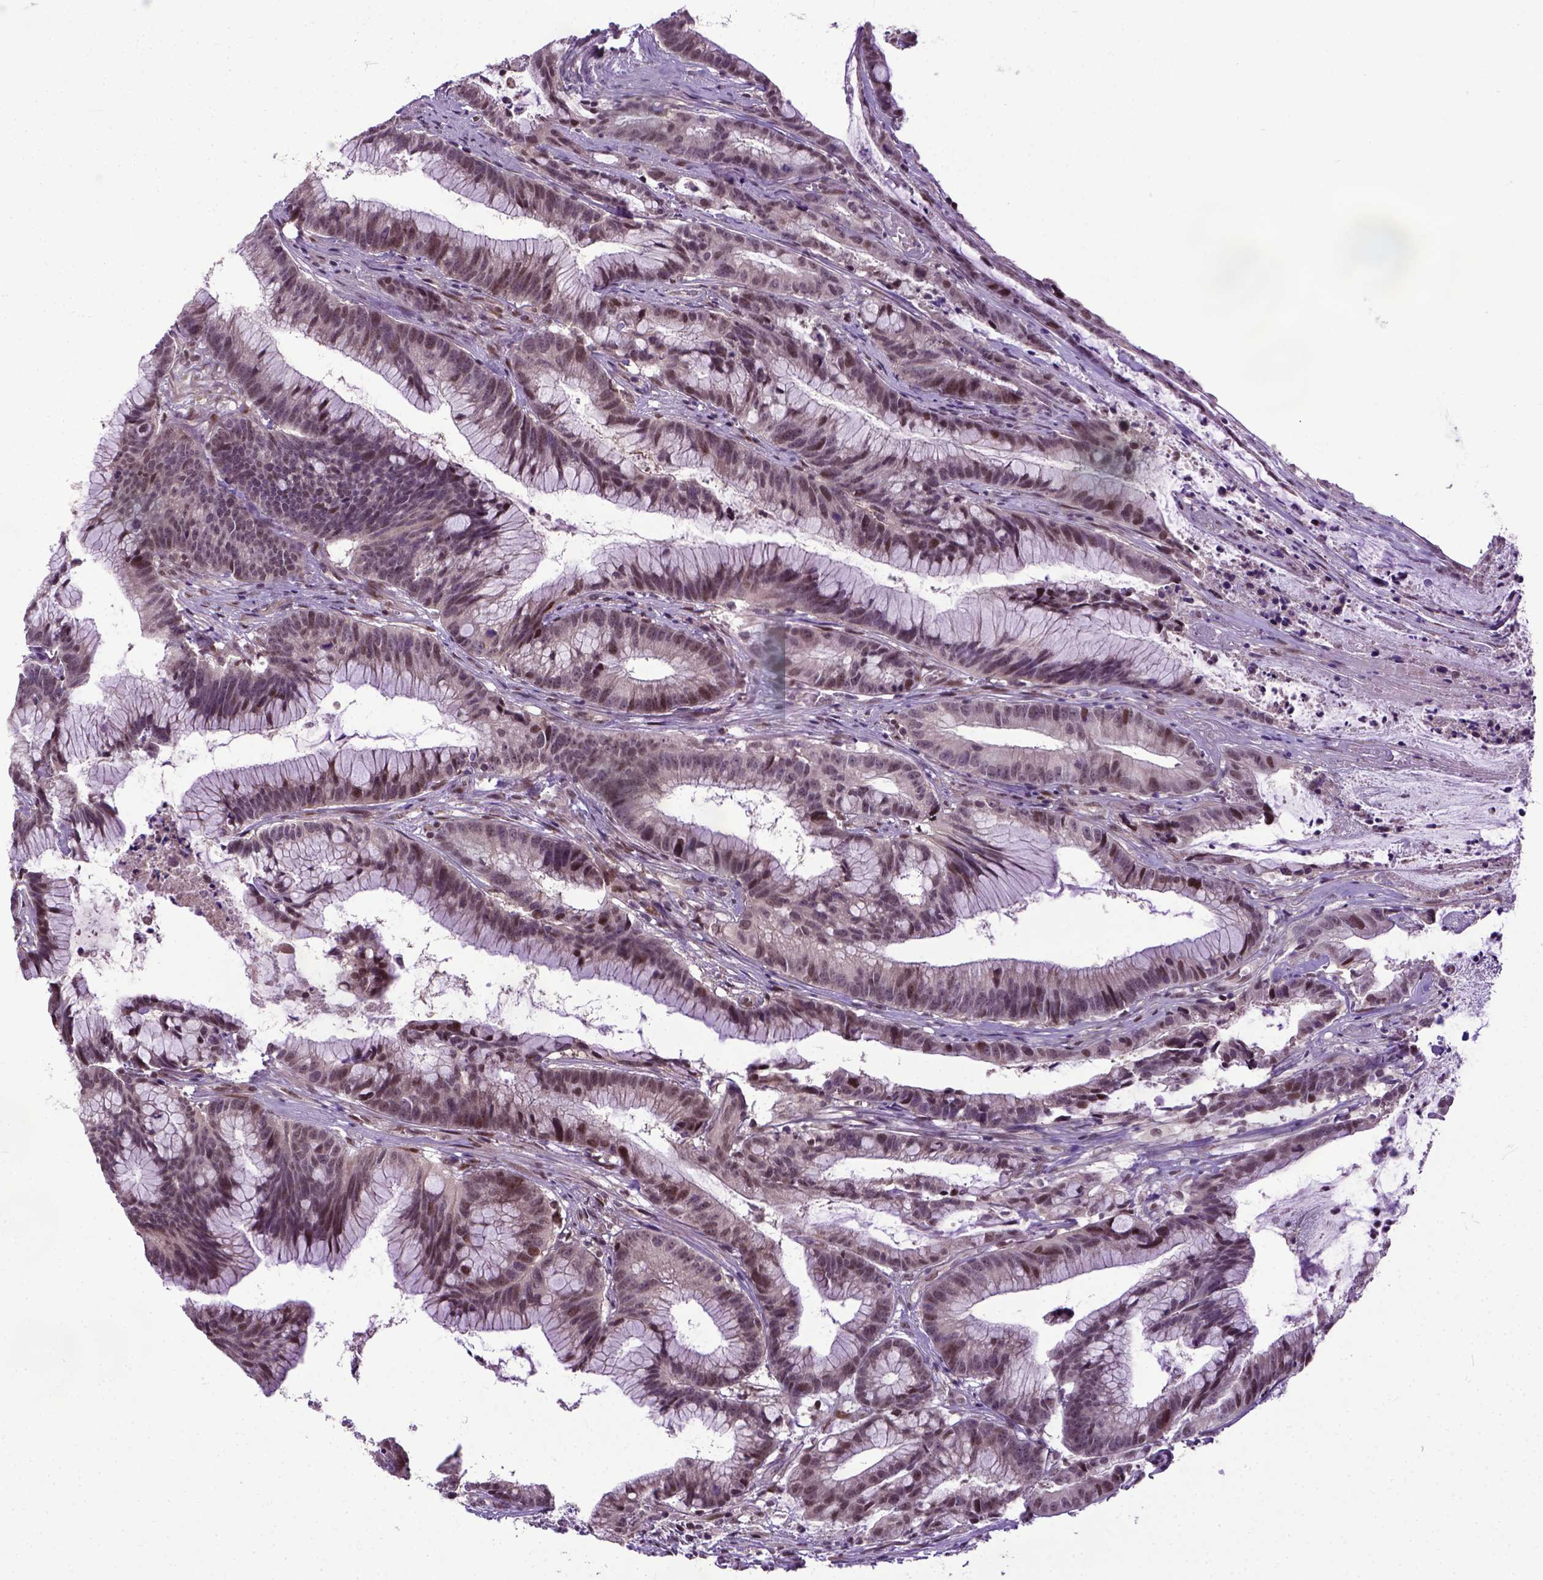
{"staining": {"intensity": "moderate", "quantity": ">75%", "location": "nuclear"}, "tissue": "colorectal cancer", "cell_type": "Tumor cells", "image_type": "cancer", "snomed": [{"axis": "morphology", "description": "Adenocarcinoma, NOS"}, {"axis": "topography", "description": "Colon"}], "caption": "A brown stain highlights moderate nuclear positivity of a protein in human colorectal cancer (adenocarcinoma) tumor cells.", "gene": "UBA3", "patient": {"sex": "female", "age": 78}}